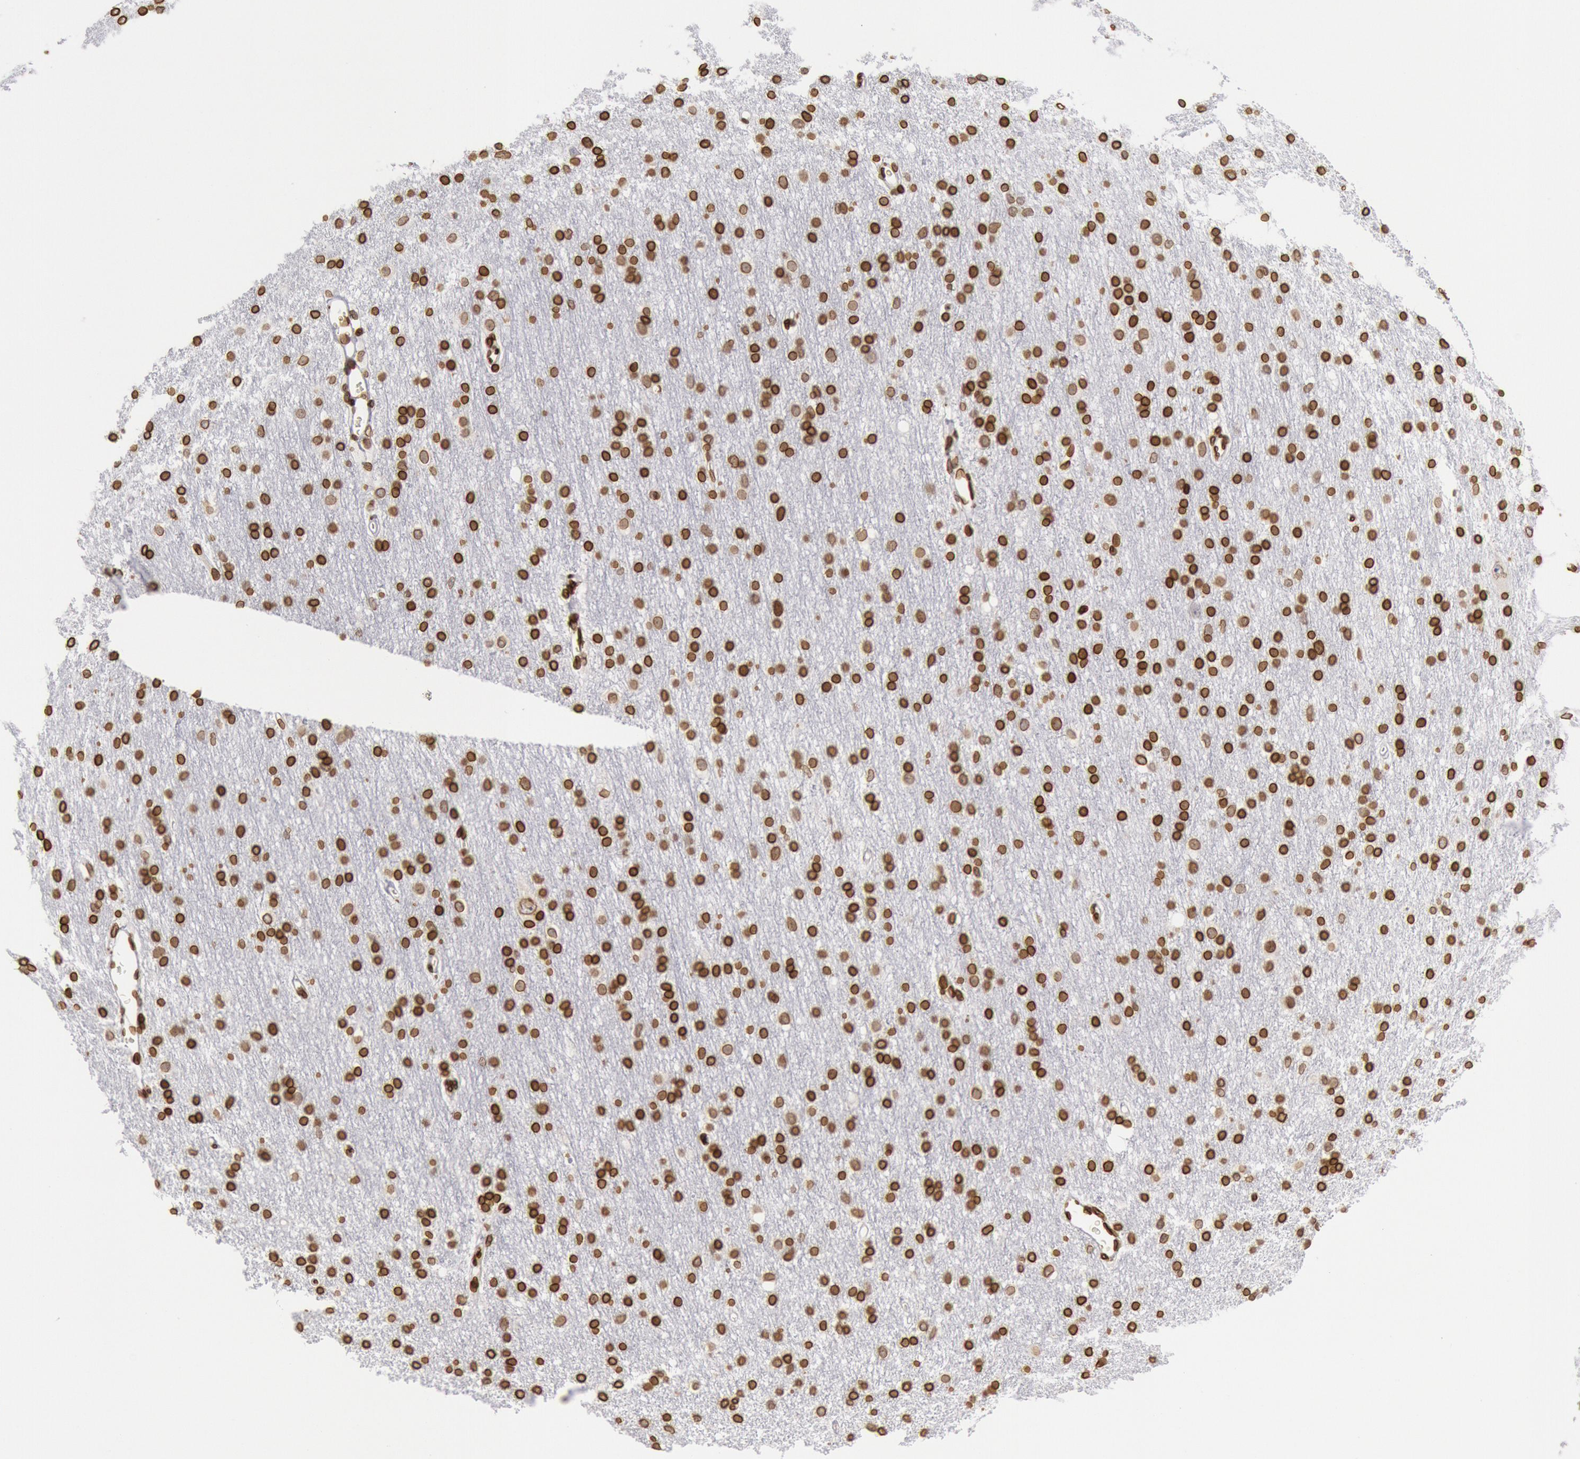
{"staining": {"intensity": "strong", "quantity": ">75%", "location": "cytoplasmic/membranous,nuclear"}, "tissue": "cerebral cortex", "cell_type": "Endothelial cells", "image_type": "normal", "snomed": [{"axis": "morphology", "description": "Normal tissue, NOS"}, {"axis": "morphology", "description": "Inflammation, NOS"}, {"axis": "topography", "description": "Cerebral cortex"}], "caption": "Immunohistochemical staining of unremarkable cerebral cortex reveals high levels of strong cytoplasmic/membranous,nuclear staining in about >75% of endothelial cells. The protein of interest is shown in brown color, while the nuclei are stained blue.", "gene": "SUN2", "patient": {"sex": "male", "age": 6}}